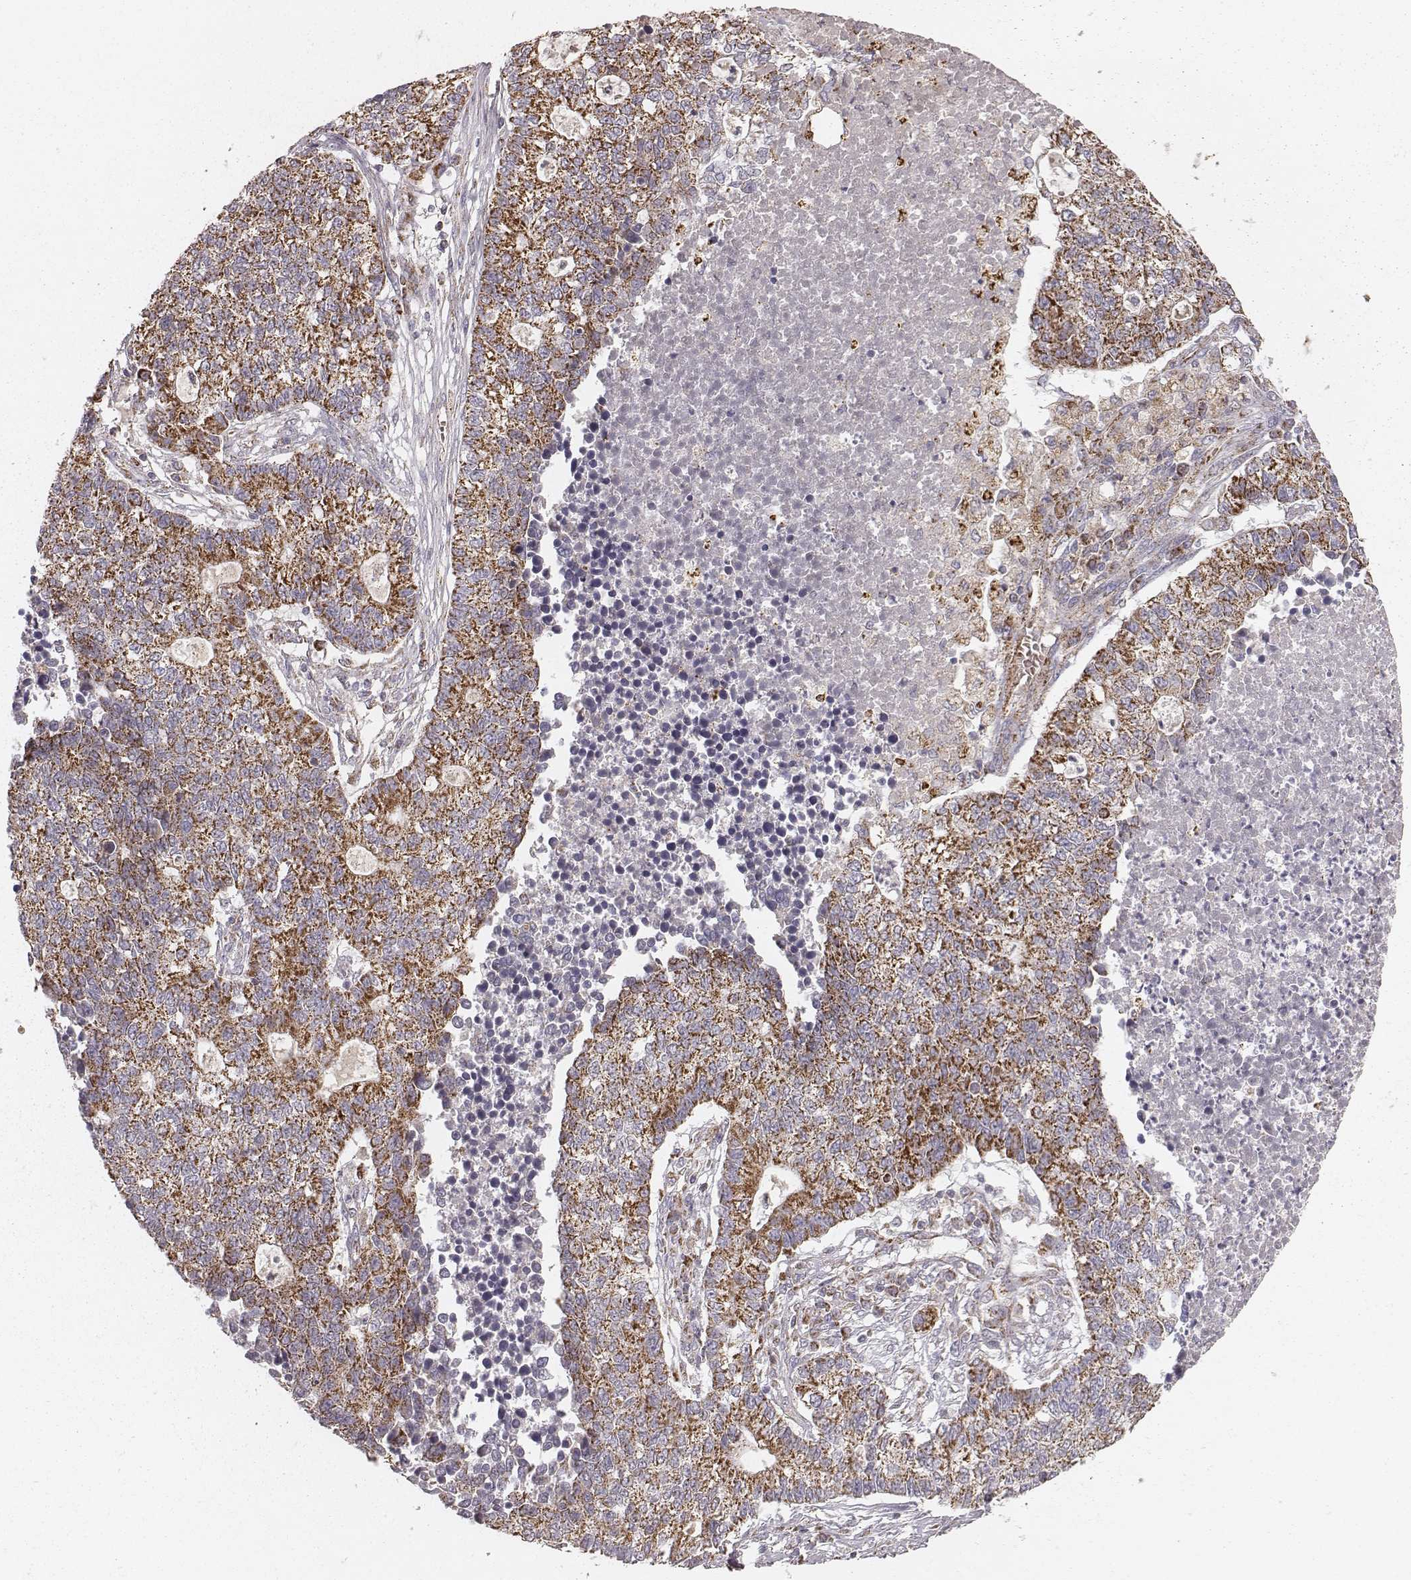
{"staining": {"intensity": "strong", "quantity": ">75%", "location": "cytoplasmic/membranous"}, "tissue": "lung cancer", "cell_type": "Tumor cells", "image_type": "cancer", "snomed": [{"axis": "morphology", "description": "Adenocarcinoma, NOS"}, {"axis": "topography", "description": "Lung"}], "caption": "Immunohistochemical staining of human lung cancer (adenocarcinoma) displays high levels of strong cytoplasmic/membranous expression in about >75% of tumor cells.", "gene": "TUFM", "patient": {"sex": "male", "age": 57}}